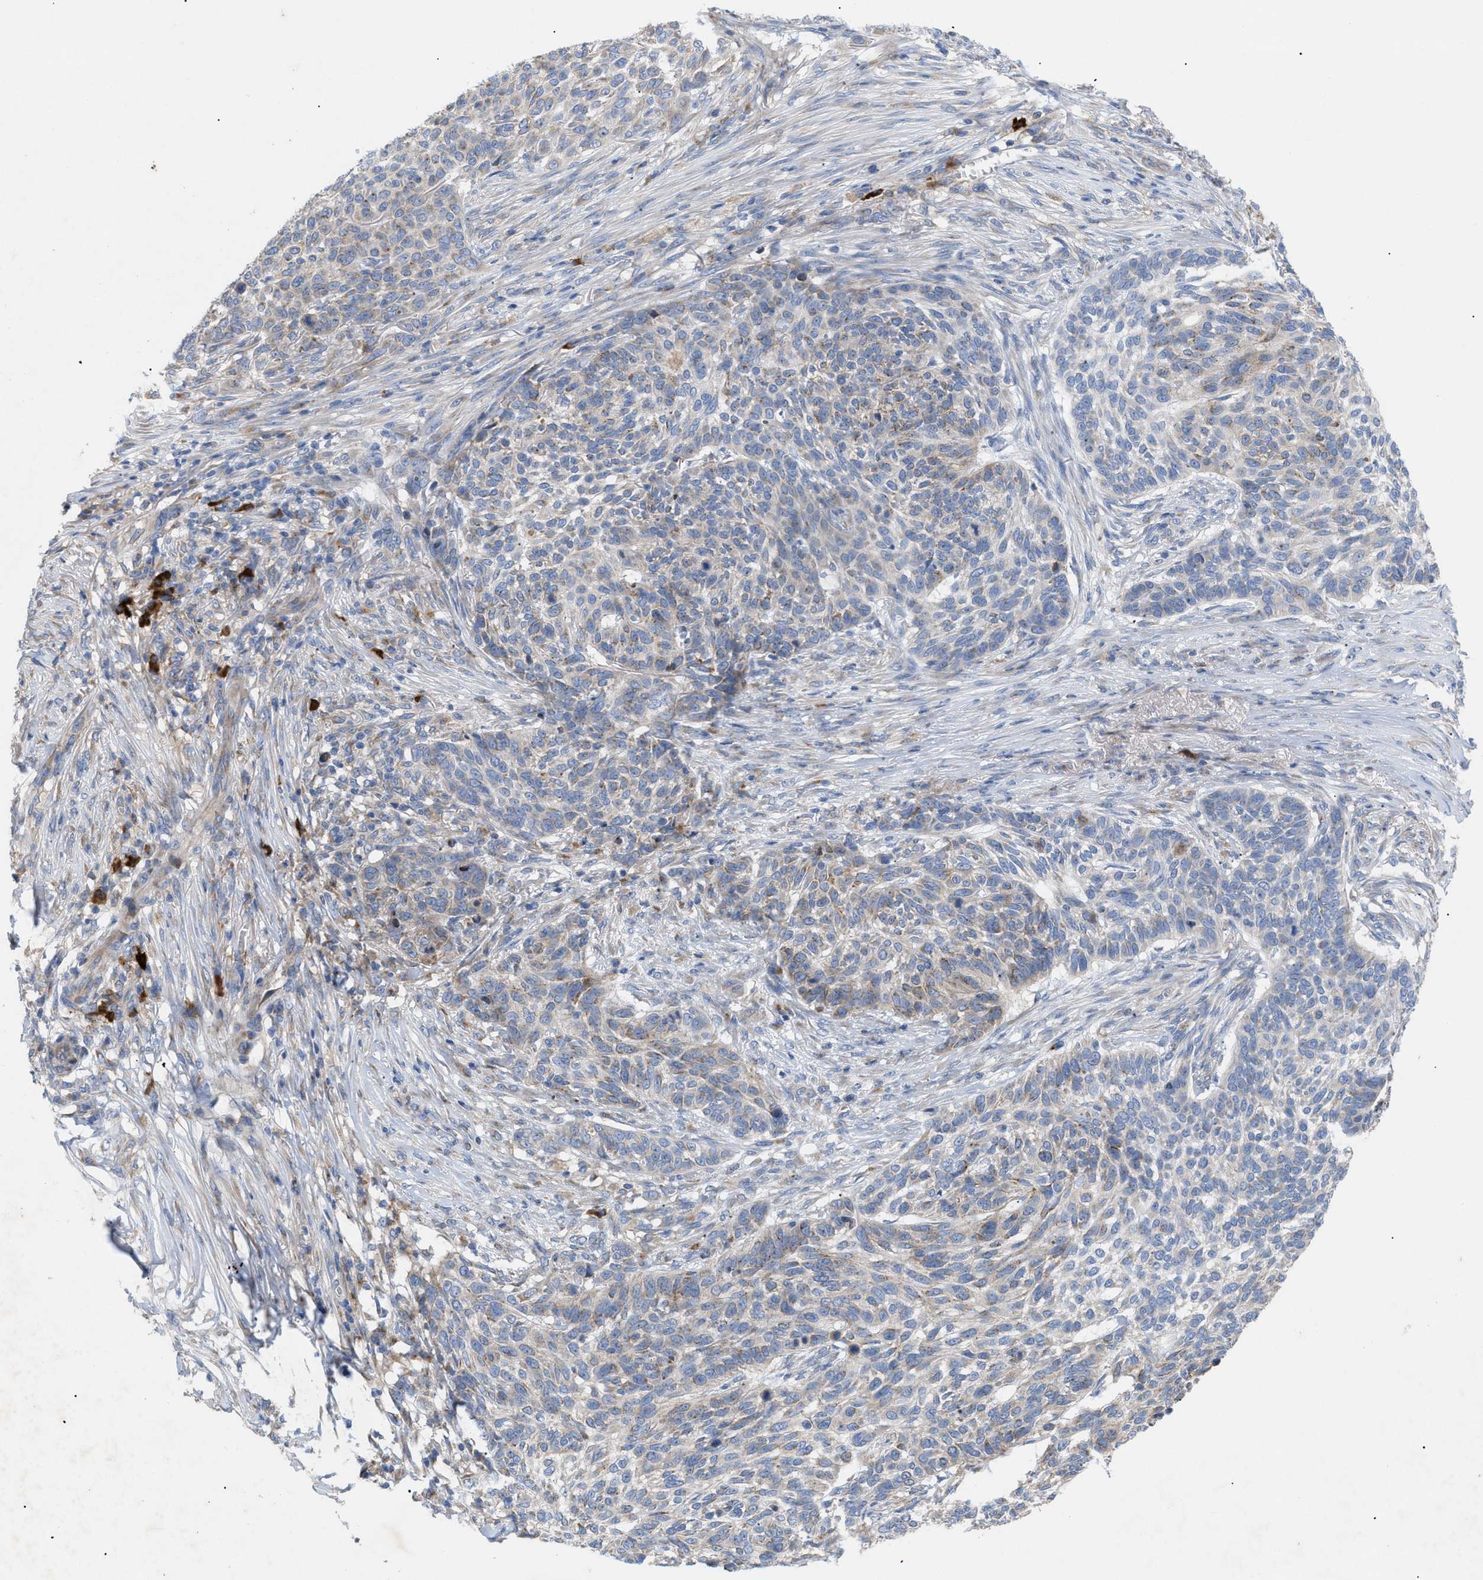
{"staining": {"intensity": "weak", "quantity": "<25%", "location": "cytoplasmic/membranous"}, "tissue": "skin cancer", "cell_type": "Tumor cells", "image_type": "cancer", "snomed": [{"axis": "morphology", "description": "Basal cell carcinoma"}, {"axis": "topography", "description": "Skin"}], "caption": "Tumor cells are negative for brown protein staining in skin basal cell carcinoma.", "gene": "SLC50A1", "patient": {"sex": "male", "age": 85}}